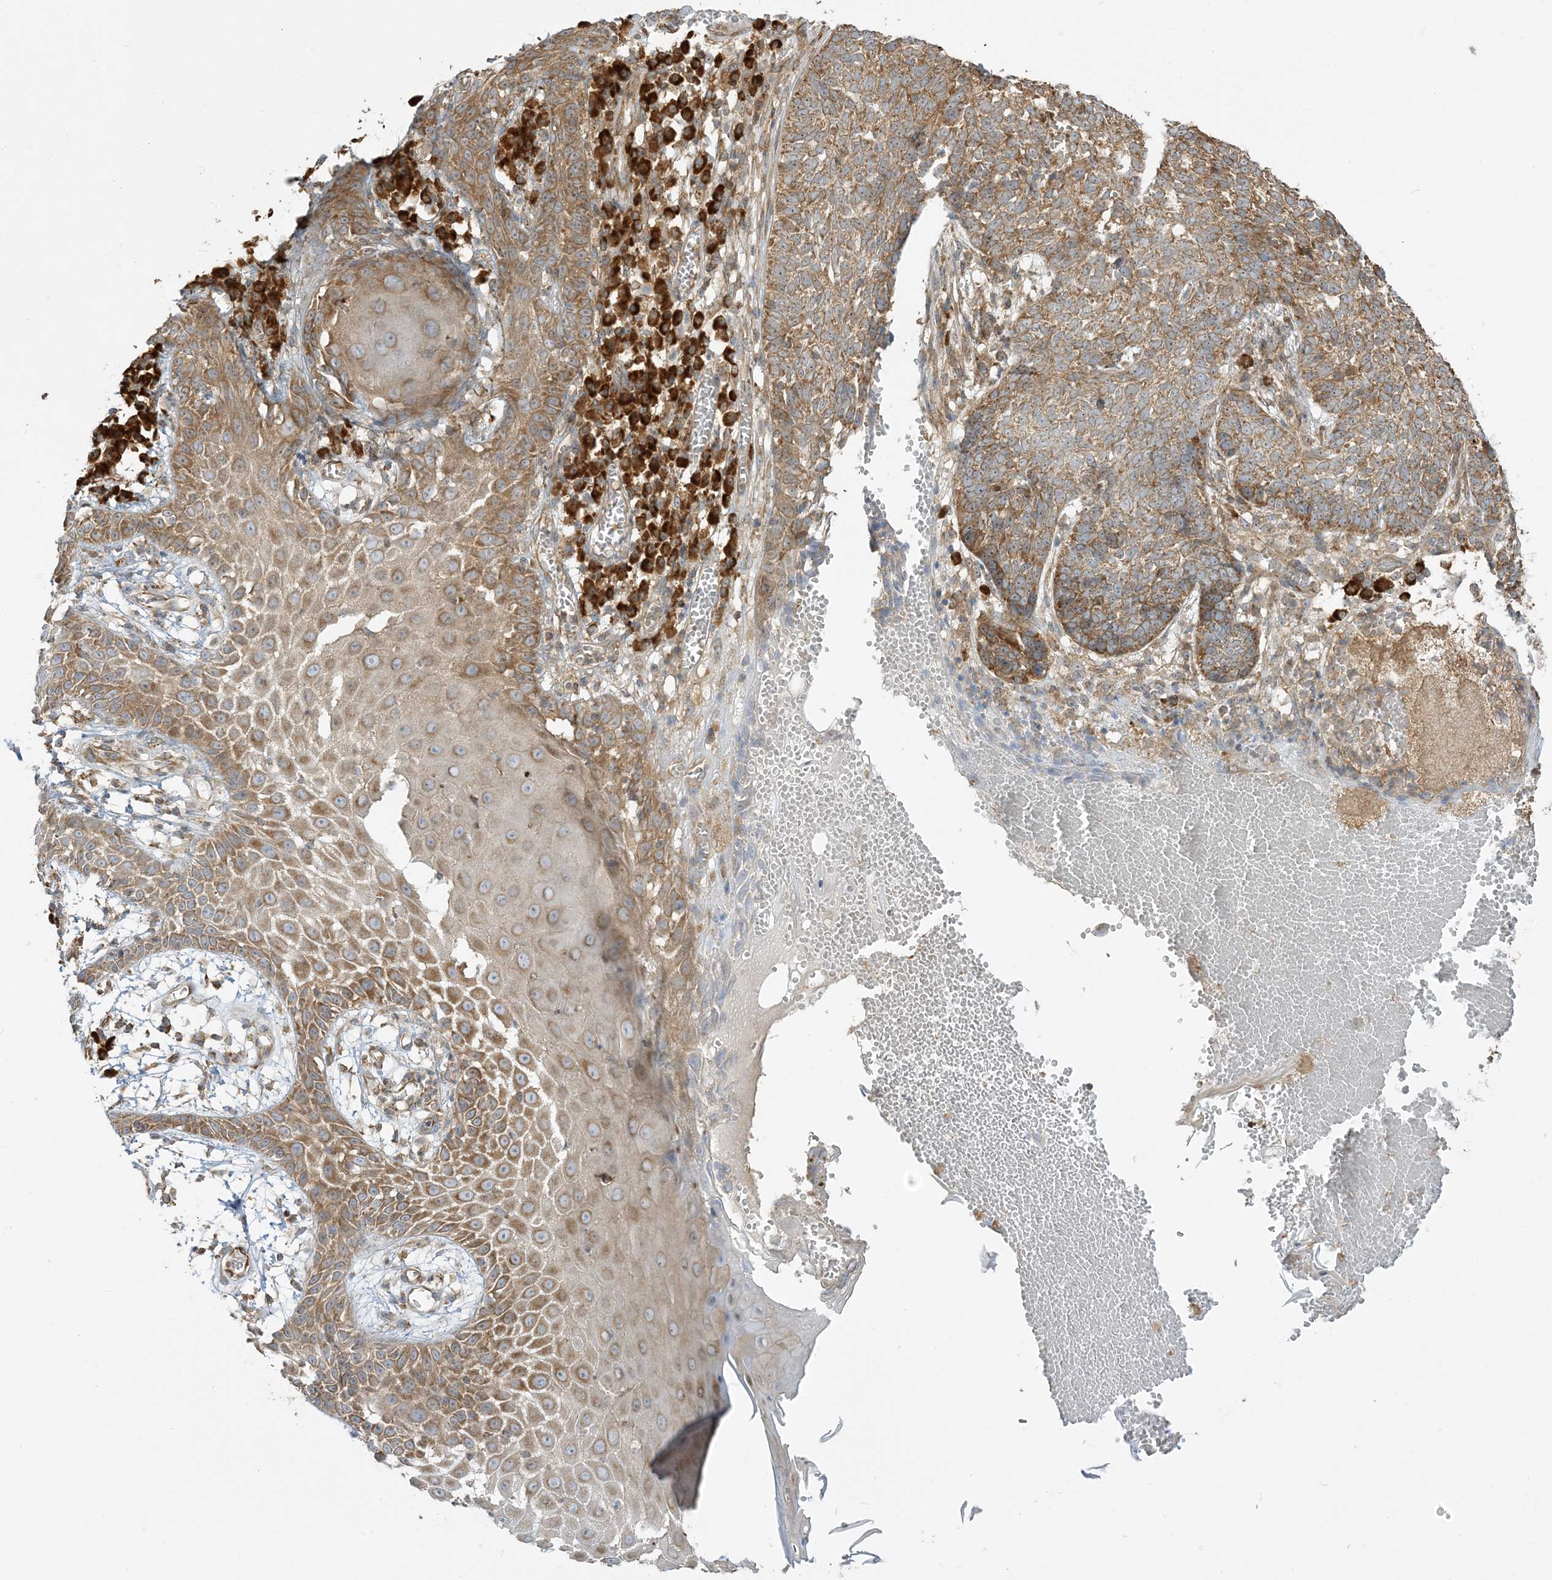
{"staining": {"intensity": "moderate", "quantity": ">75%", "location": "cytoplasmic/membranous"}, "tissue": "skin cancer", "cell_type": "Tumor cells", "image_type": "cancer", "snomed": [{"axis": "morphology", "description": "Basal cell carcinoma"}, {"axis": "topography", "description": "Skin"}], "caption": "Moderate cytoplasmic/membranous expression is identified in approximately >75% of tumor cells in skin basal cell carcinoma.", "gene": "SRP72", "patient": {"sex": "male", "age": 85}}